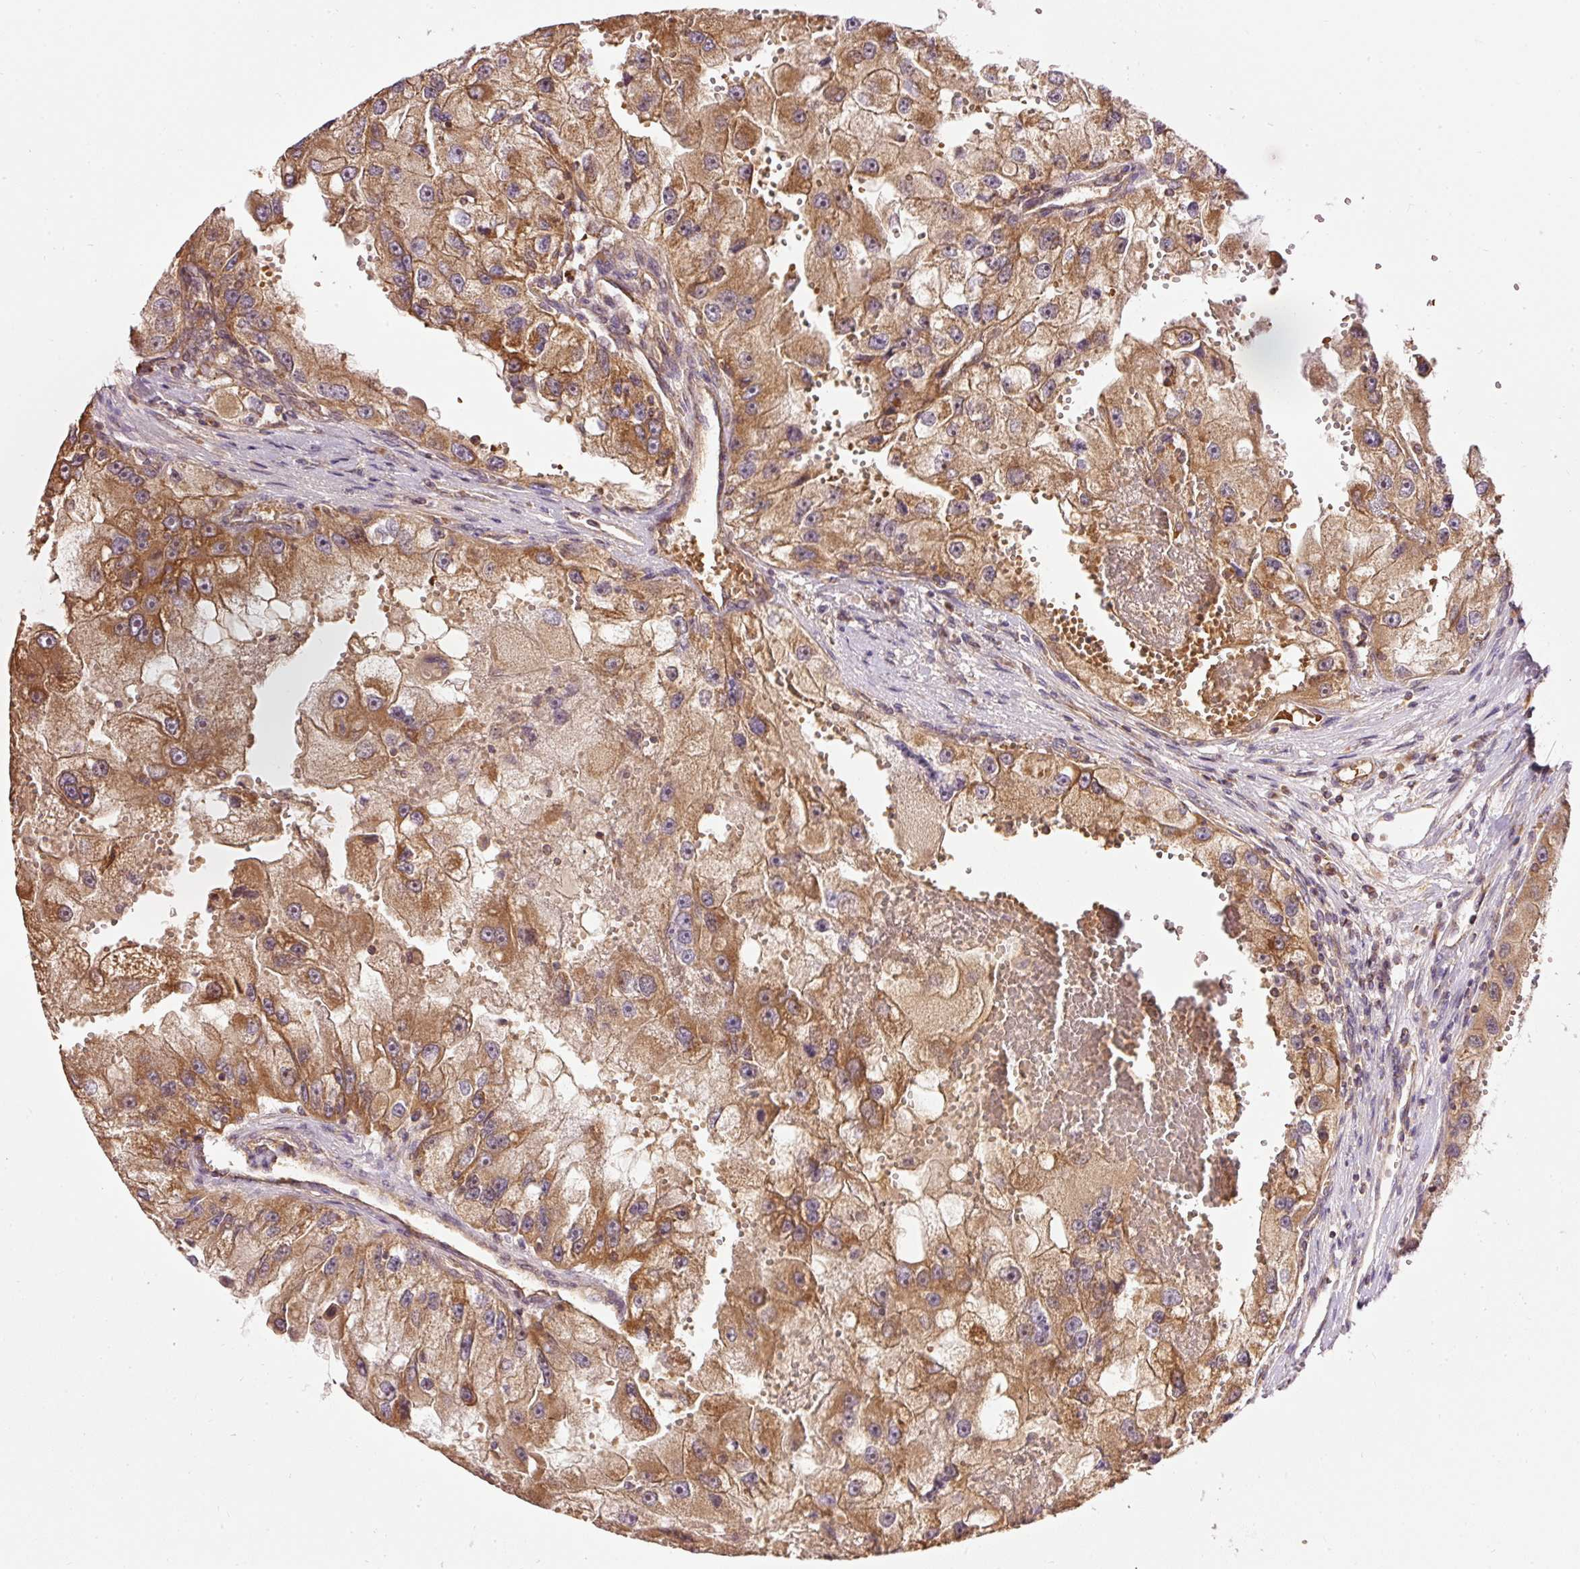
{"staining": {"intensity": "moderate", "quantity": ">75%", "location": "cytoplasmic/membranous"}, "tissue": "renal cancer", "cell_type": "Tumor cells", "image_type": "cancer", "snomed": [{"axis": "morphology", "description": "Adenocarcinoma, NOS"}, {"axis": "topography", "description": "Kidney"}], "caption": "IHC (DAB (3,3'-diaminobenzidine)) staining of human adenocarcinoma (renal) reveals moderate cytoplasmic/membranous protein expression in about >75% of tumor cells.", "gene": "ADCY4", "patient": {"sex": "male", "age": 63}}